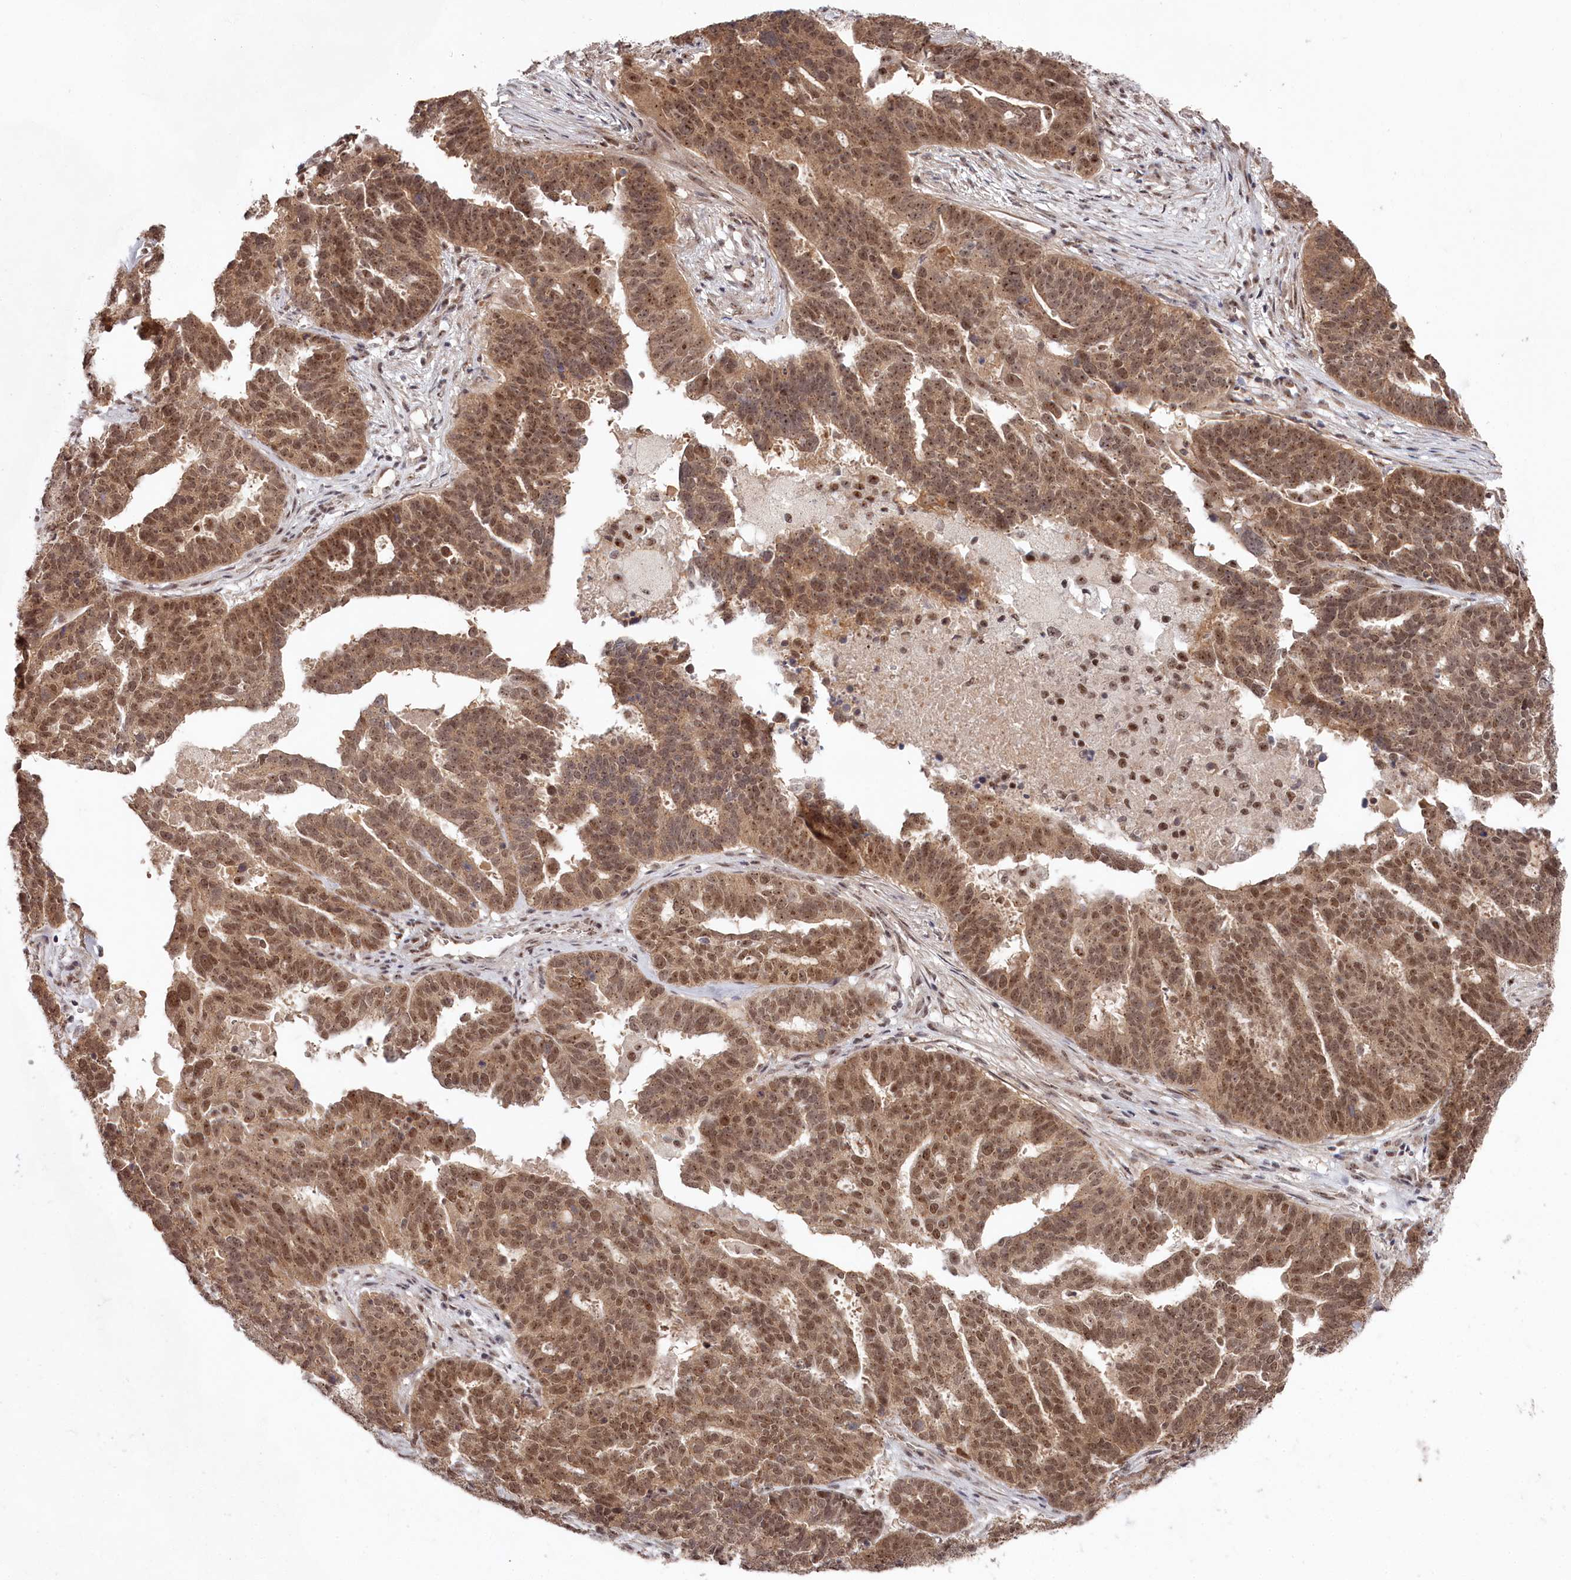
{"staining": {"intensity": "moderate", "quantity": ">75%", "location": "cytoplasmic/membranous,nuclear"}, "tissue": "ovarian cancer", "cell_type": "Tumor cells", "image_type": "cancer", "snomed": [{"axis": "morphology", "description": "Cystadenocarcinoma, serous, NOS"}, {"axis": "topography", "description": "Ovary"}], "caption": "A histopathology image of human ovarian cancer (serous cystadenocarcinoma) stained for a protein shows moderate cytoplasmic/membranous and nuclear brown staining in tumor cells. (Brightfield microscopy of DAB IHC at high magnification).", "gene": "EXOSC1", "patient": {"sex": "female", "age": 59}}